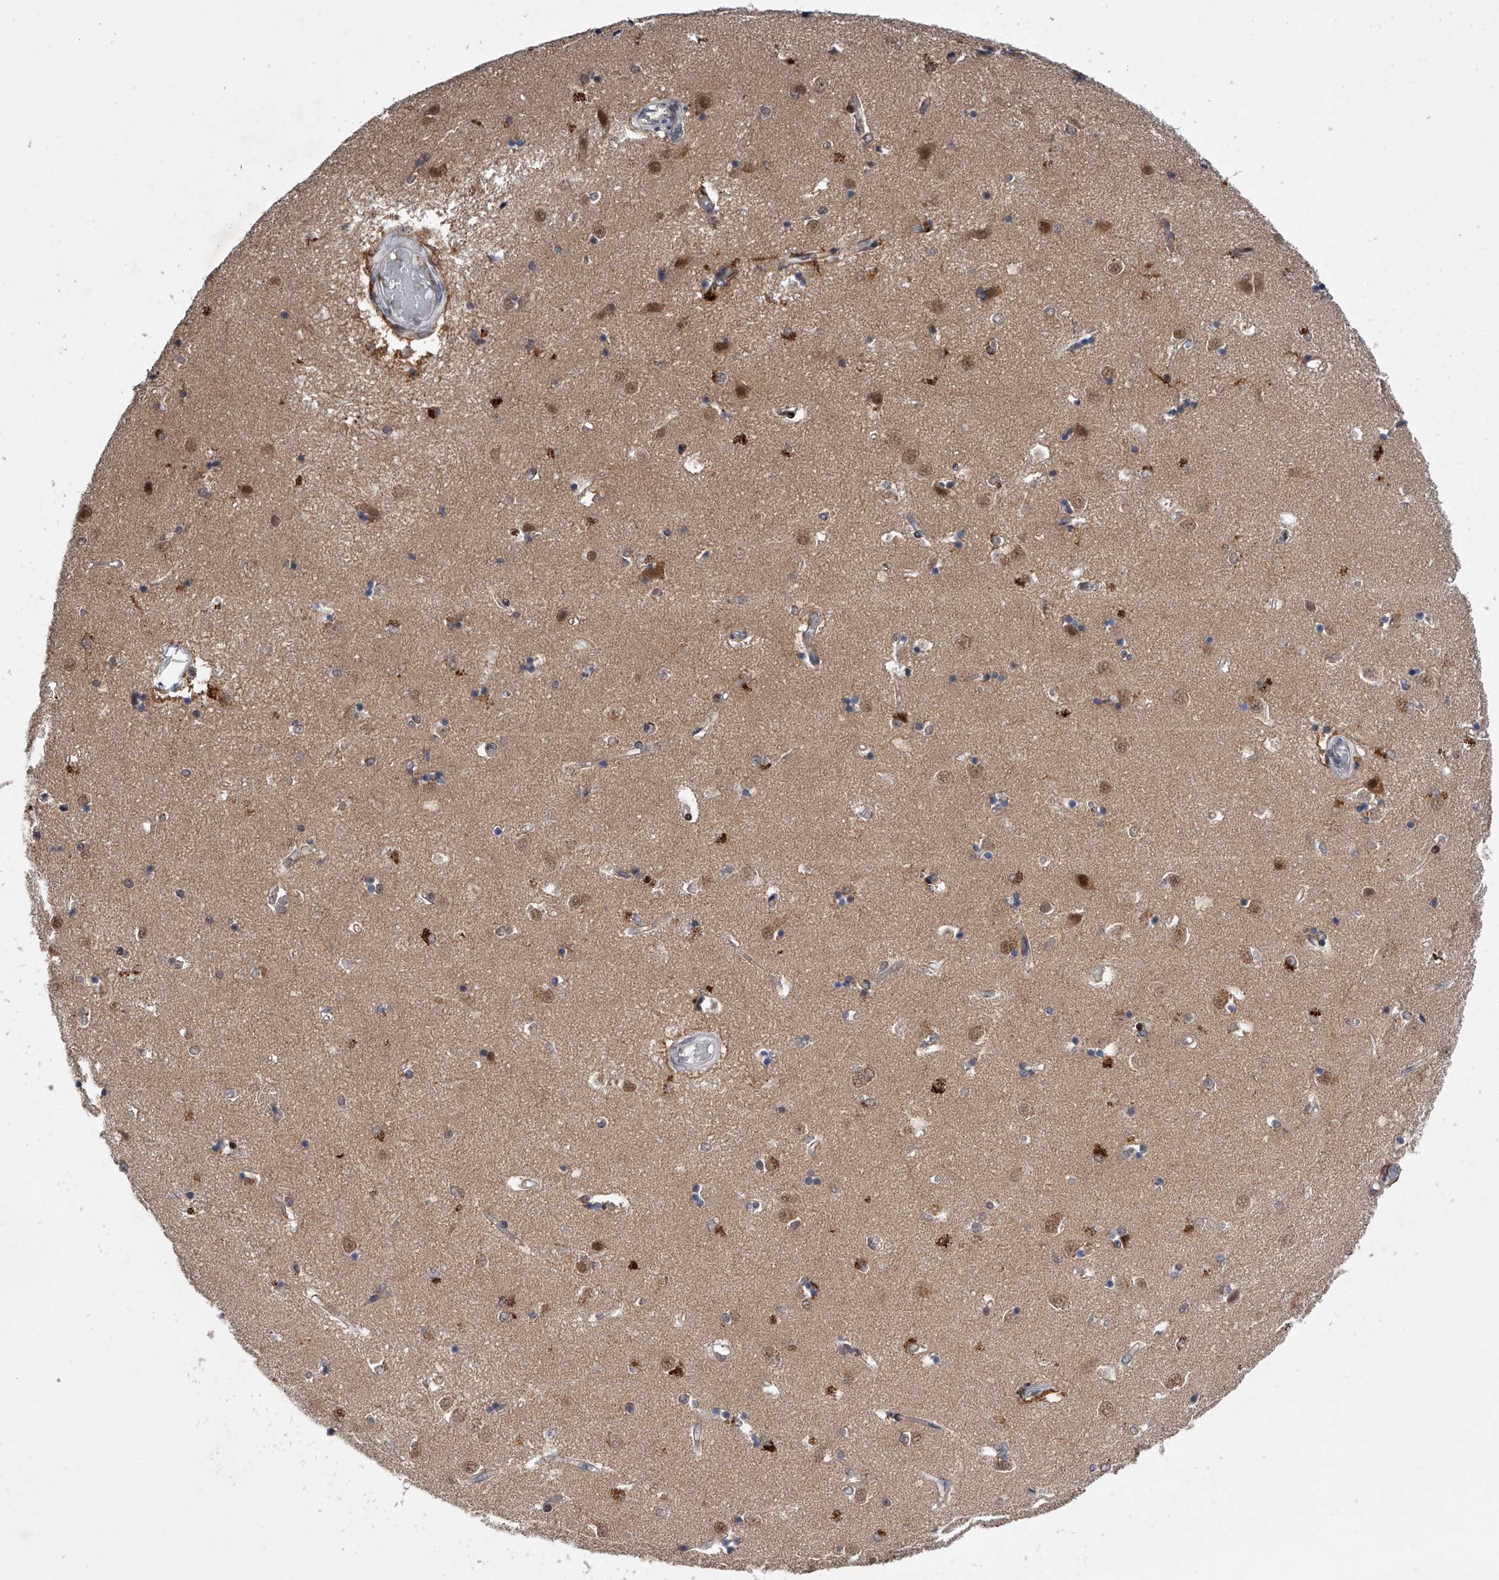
{"staining": {"intensity": "moderate", "quantity": "<25%", "location": "cytoplasmic/membranous,nuclear"}, "tissue": "caudate", "cell_type": "Glial cells", "image_type": "normal", "snomed": [{"axis": "morphology", "description": "Normal tissue, NOS"}, {"axis": "topography", "description": "Lateral ventricle wall"}], "caption": "Immunohistochemistry staining of unremarkable caudate, which displays low levels of moderate cytoplasmic/membranous,nuclear positivity in about <25% of glial cells indicating moderate cytoplasmic/membranous,nuclear protein expression. The staining was performed using DAB (3,3'-diaminobenzidine) (brown) for protein detection and nuclei were counterstained in hematoxylin (blue).", "gene": "RWDD2A", "patient": {"sex": "male", "age": 45}}